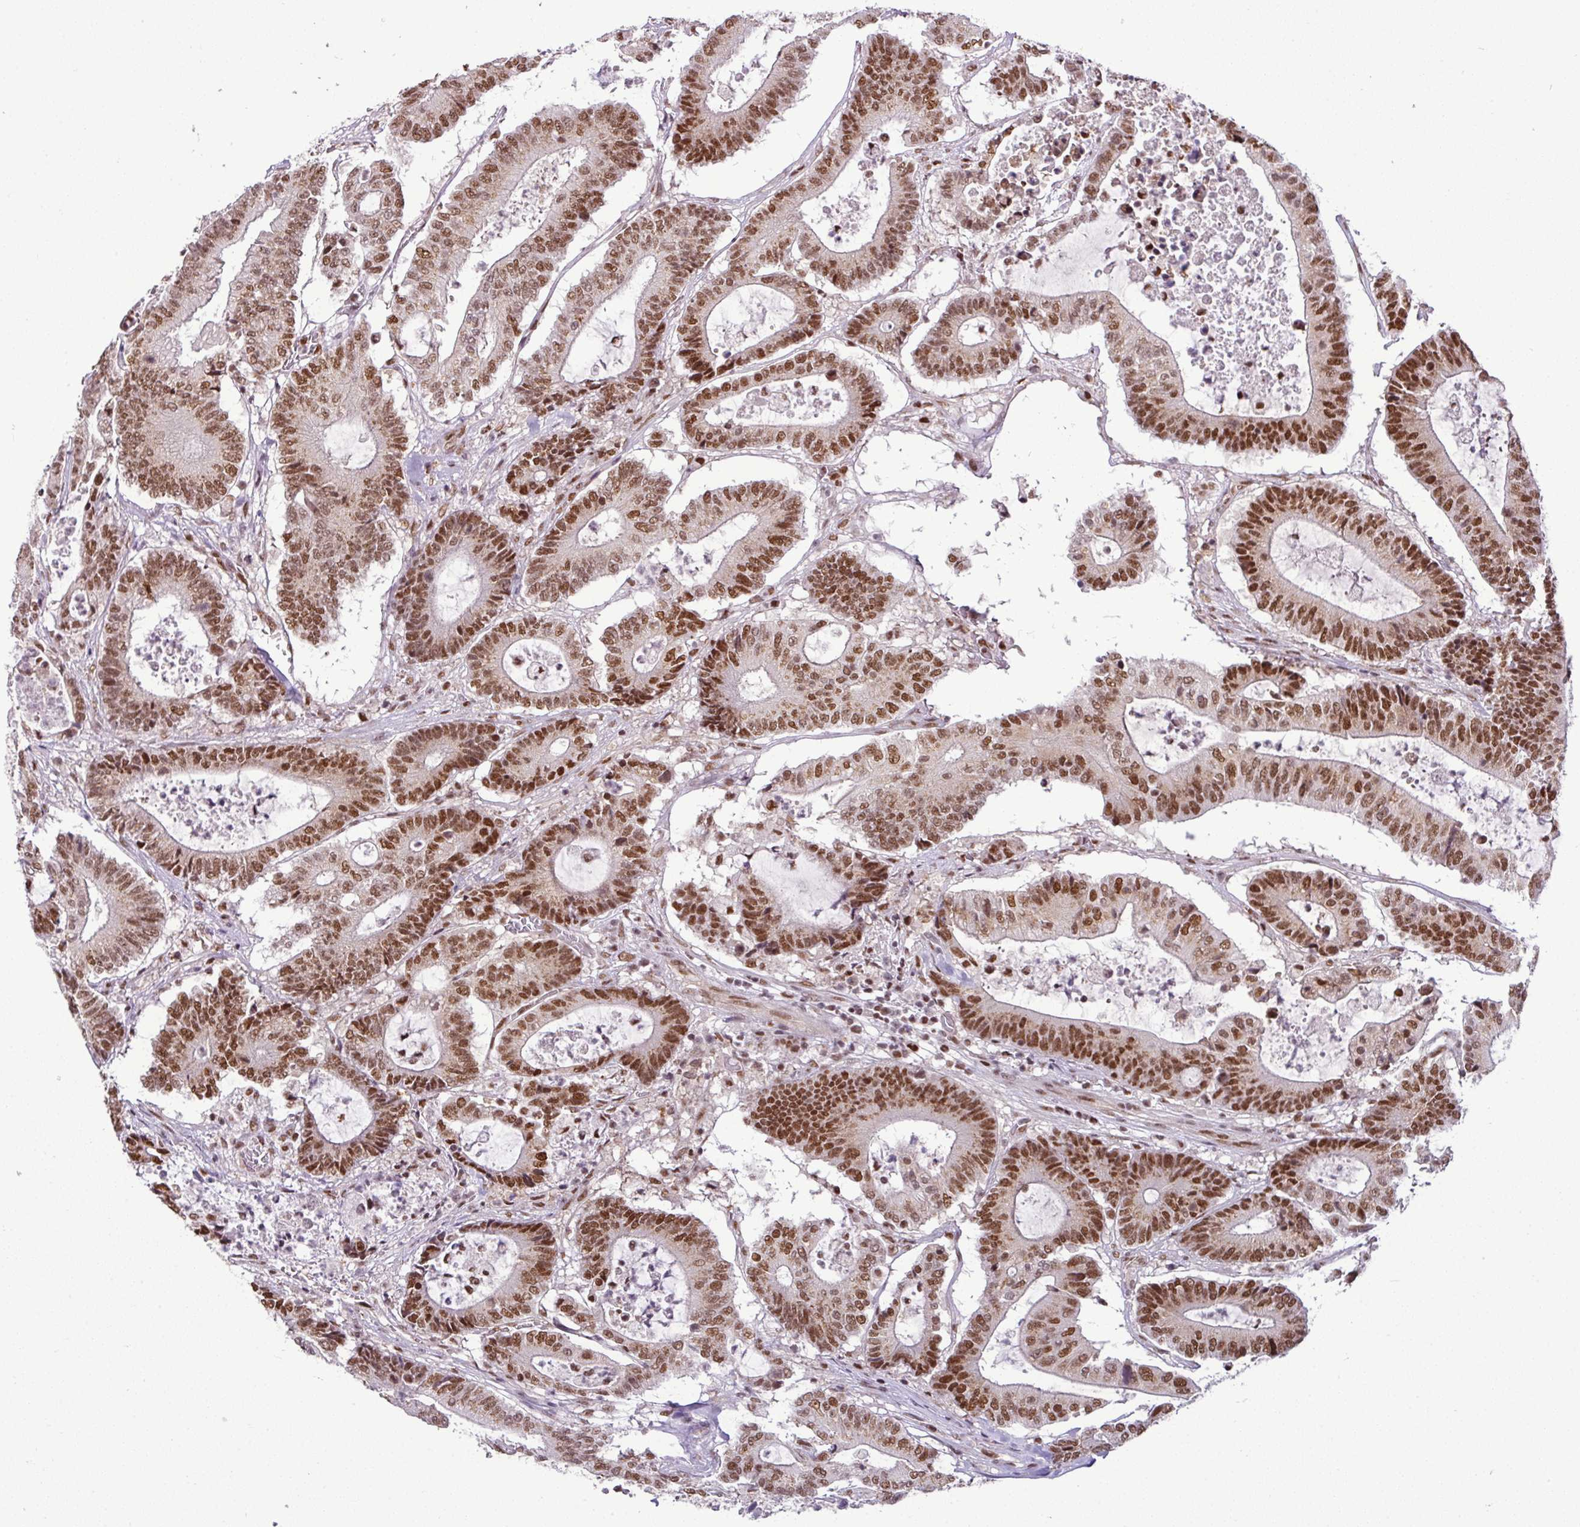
{"staining": {"intensity": "moderate", "quantity": ">75%", "location": "nuclear"}, "tissue": "colorectal cancer", "cell_type": "Tumor cells", "image_type": "cancer", "snomed": [{"axis": "morphology", "description": "Adenocarcinoma, NOS"}, {"axis": "topography", "description": "Colon"}], "caption": "Colorectal cancer (adenocarcinoma) was stained to show a protein in brown. There is medium levels of moderate nuclear staining in about >75% of tumor cells.", "gene": "PGAP4", "patient": {"sex": "female", "age": 84}}